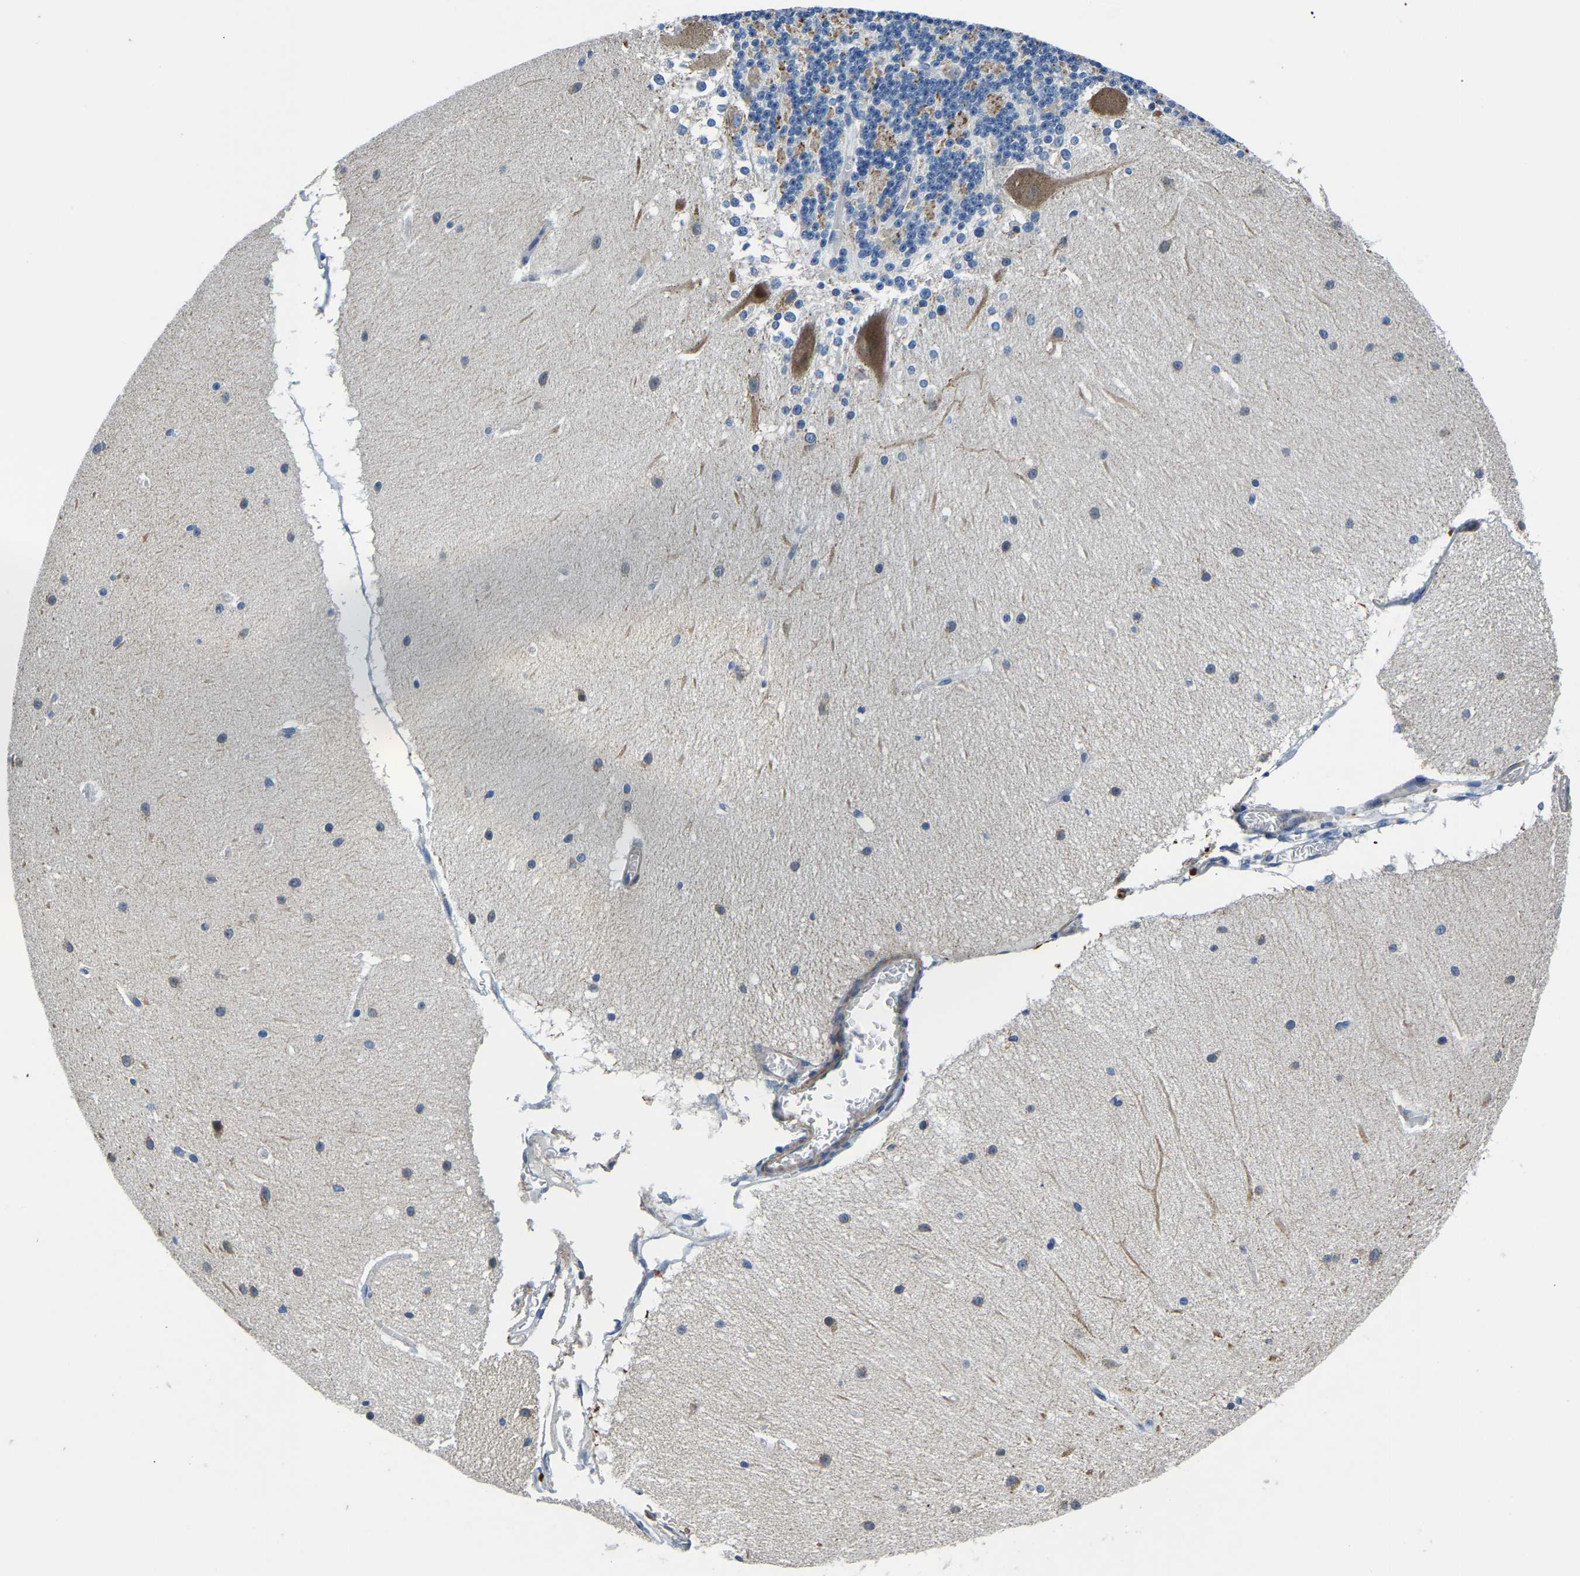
{"staining": {"intensity": "negative", "quantity": "none", "location": "none"}, "tissue": "cerebellum", "cell_type": "Cells in granular layer", "image_type": "normal", "snomed": [{"axis": "morphology", "description": "Normal tissue, NOS"}, {"axis": "topography", "description": "Cerebellum"}], "caption": "Image shows no protein positivity in cells in granular layer of unremarkable cerebellum. (DAB immunohistochemistry (IHC) visualized using brightfield microscopy, high magnification).", "gene": "LIAS", "patient": {"sex": "female", "age": 19}}